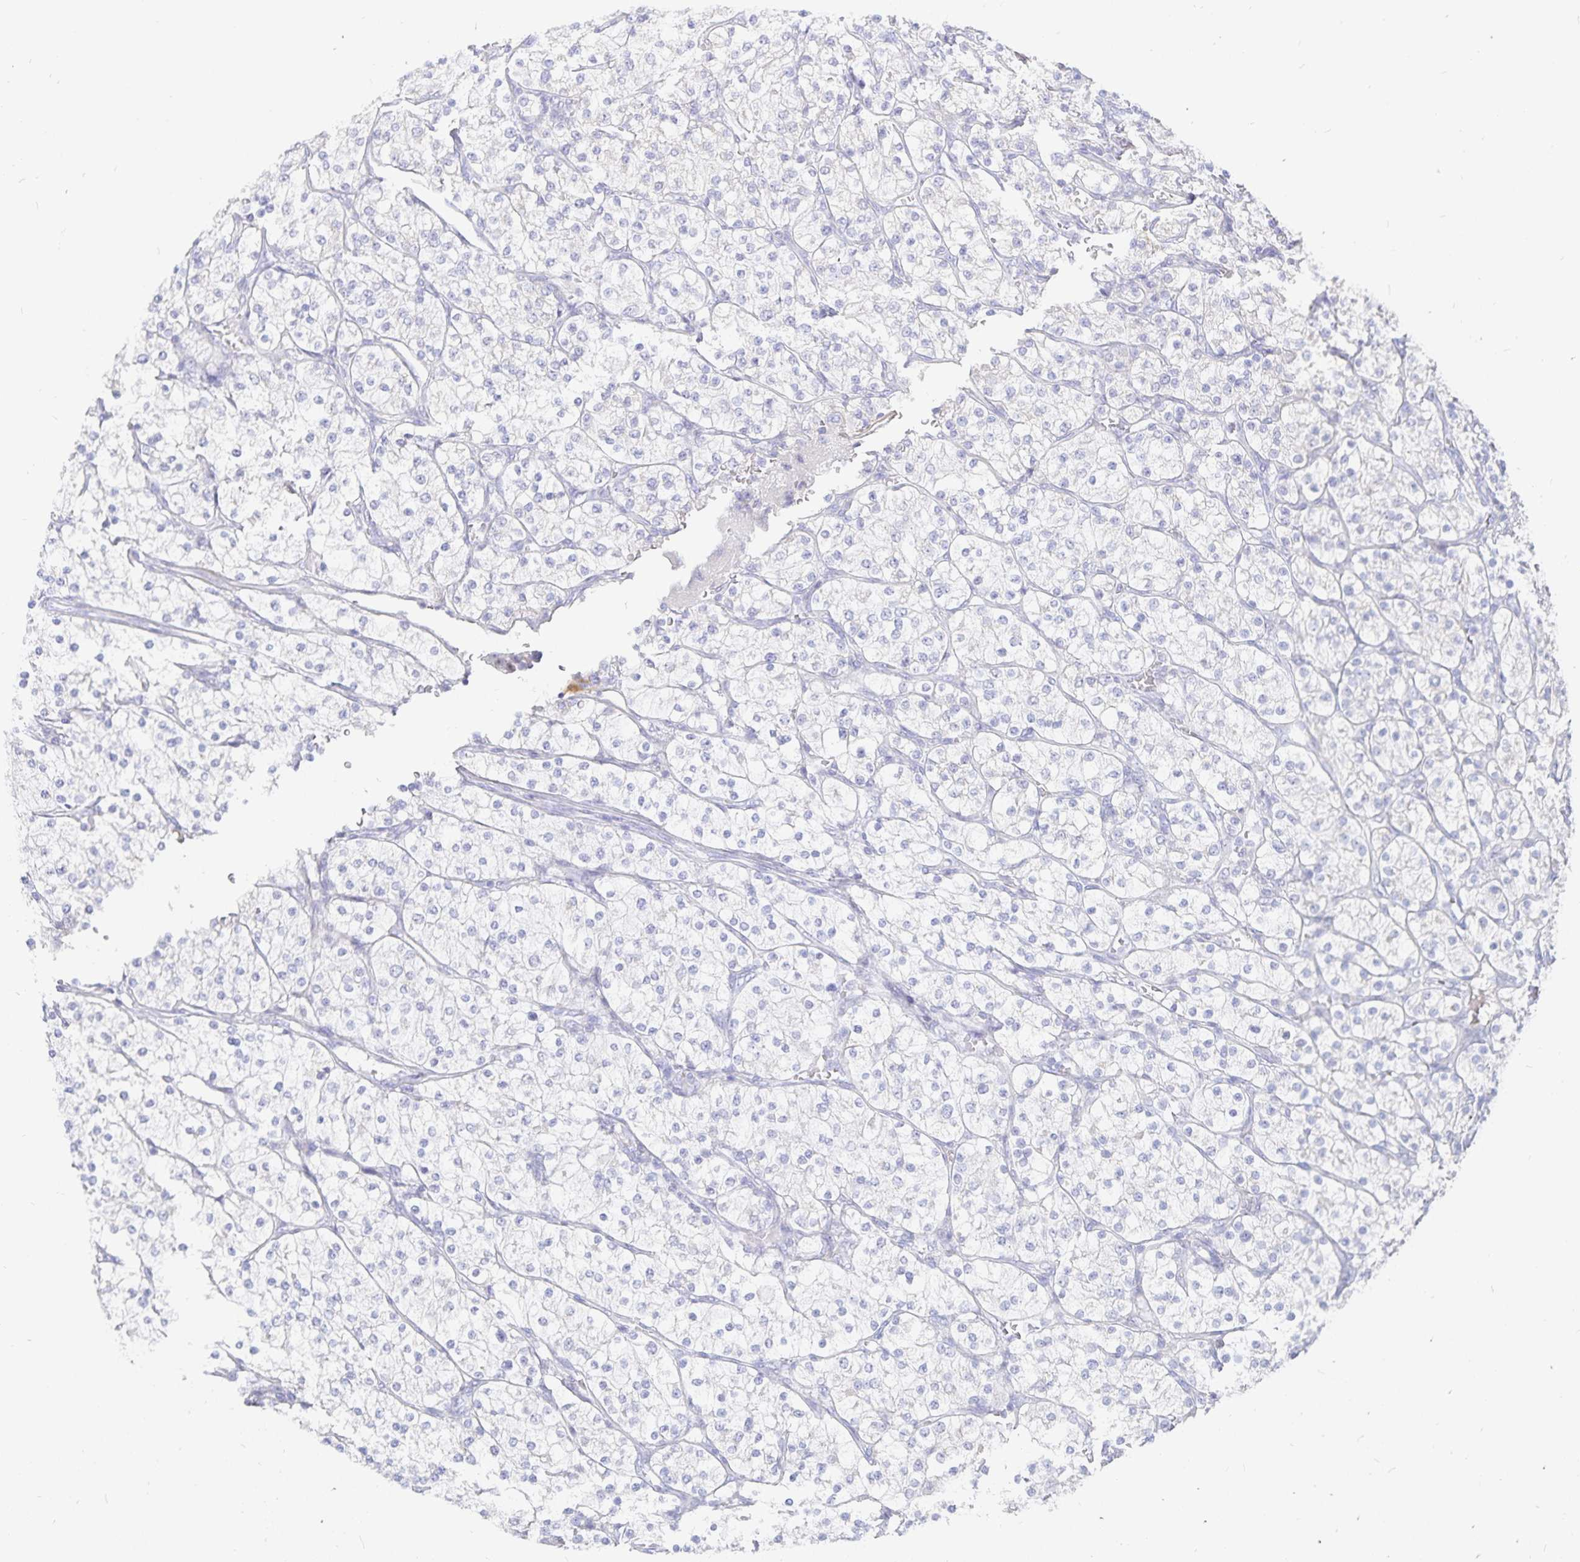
{"staining": {"intensity": "negative", "quantity": "none", "location": "none"}, "tissue": "renal cancer", "cell_type": "Tumor cells", "image_type": "cancer", "snomed": [{"axis": "morphology", "description": "Adenocarcinoma, NOS"}, {"axis": "topography", "description": "Kidney"}], "caption": "Immunohistochemistry photomicrograph of neoplastic tissue: adenocarcinoma (renal) stained with DAB demonstrates no significant protein expression in tumor cells. The staining was performed using DAB to visualize the protein expression in brown, while the nuclei were stained in blue with hematoxylin (Magnification: 20x).", "gene": "PKHD1", "patient": {"sex": "male", "age": 80}}